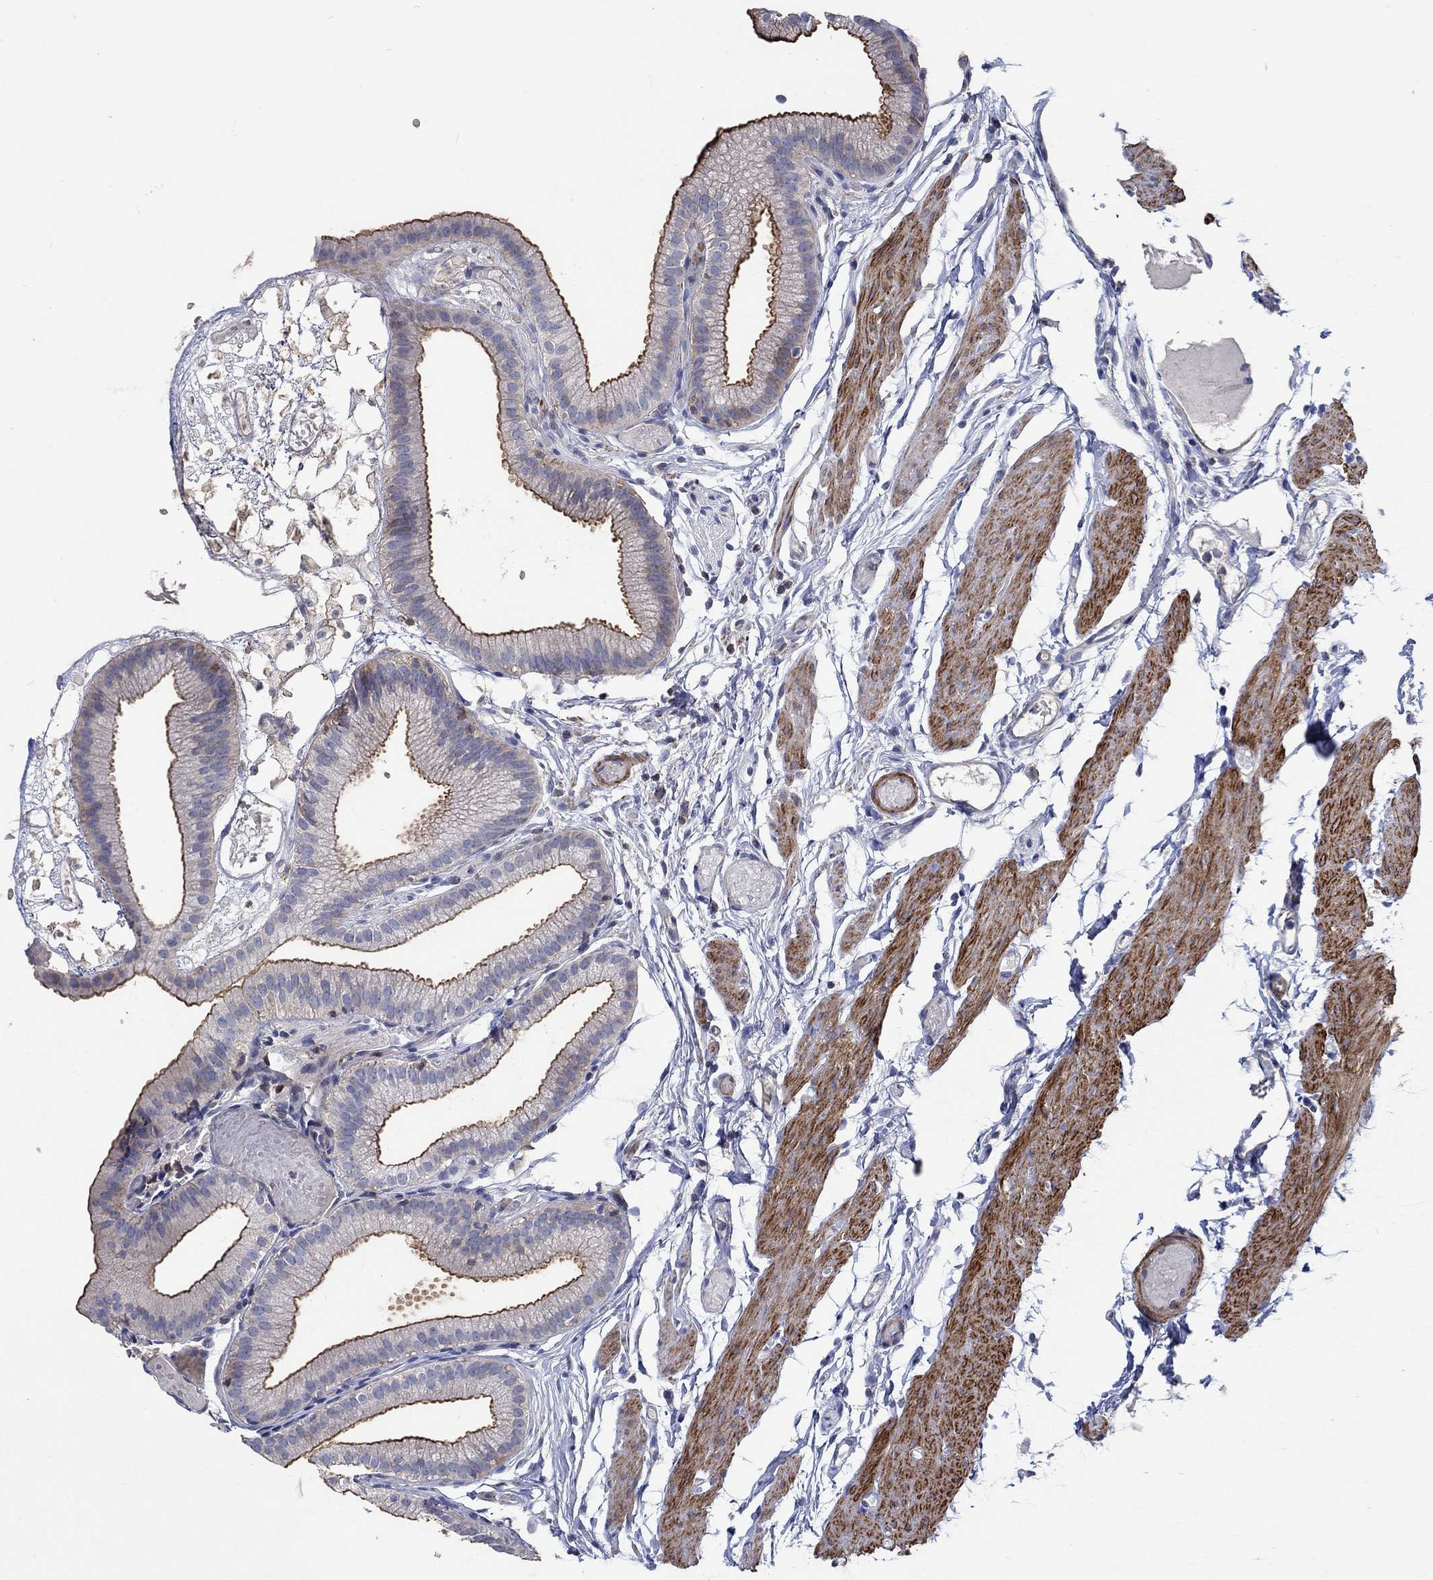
{"staining": {"intensity": "strong", "quantity": ">75%", "location": "cytoplasmic/membranous"}, "tissue": "gallbladder", "cell_type": "Glandular cells", "image_type": "normal", "snomed": [{"axis": "morphology", "description": "Normal tissue, NOS"}, {"axis": "topography", "description": "Gallbladder"}], "caption": "High-power microscopy captured an IHC photomicrograph of unremarkable gallbladder, revealing strong cytoplasmic/membranous expression in about >75% of glandular cells.", "gene": "TNFAIP8L3", "patient": {"sex": "female", "age": 45}}